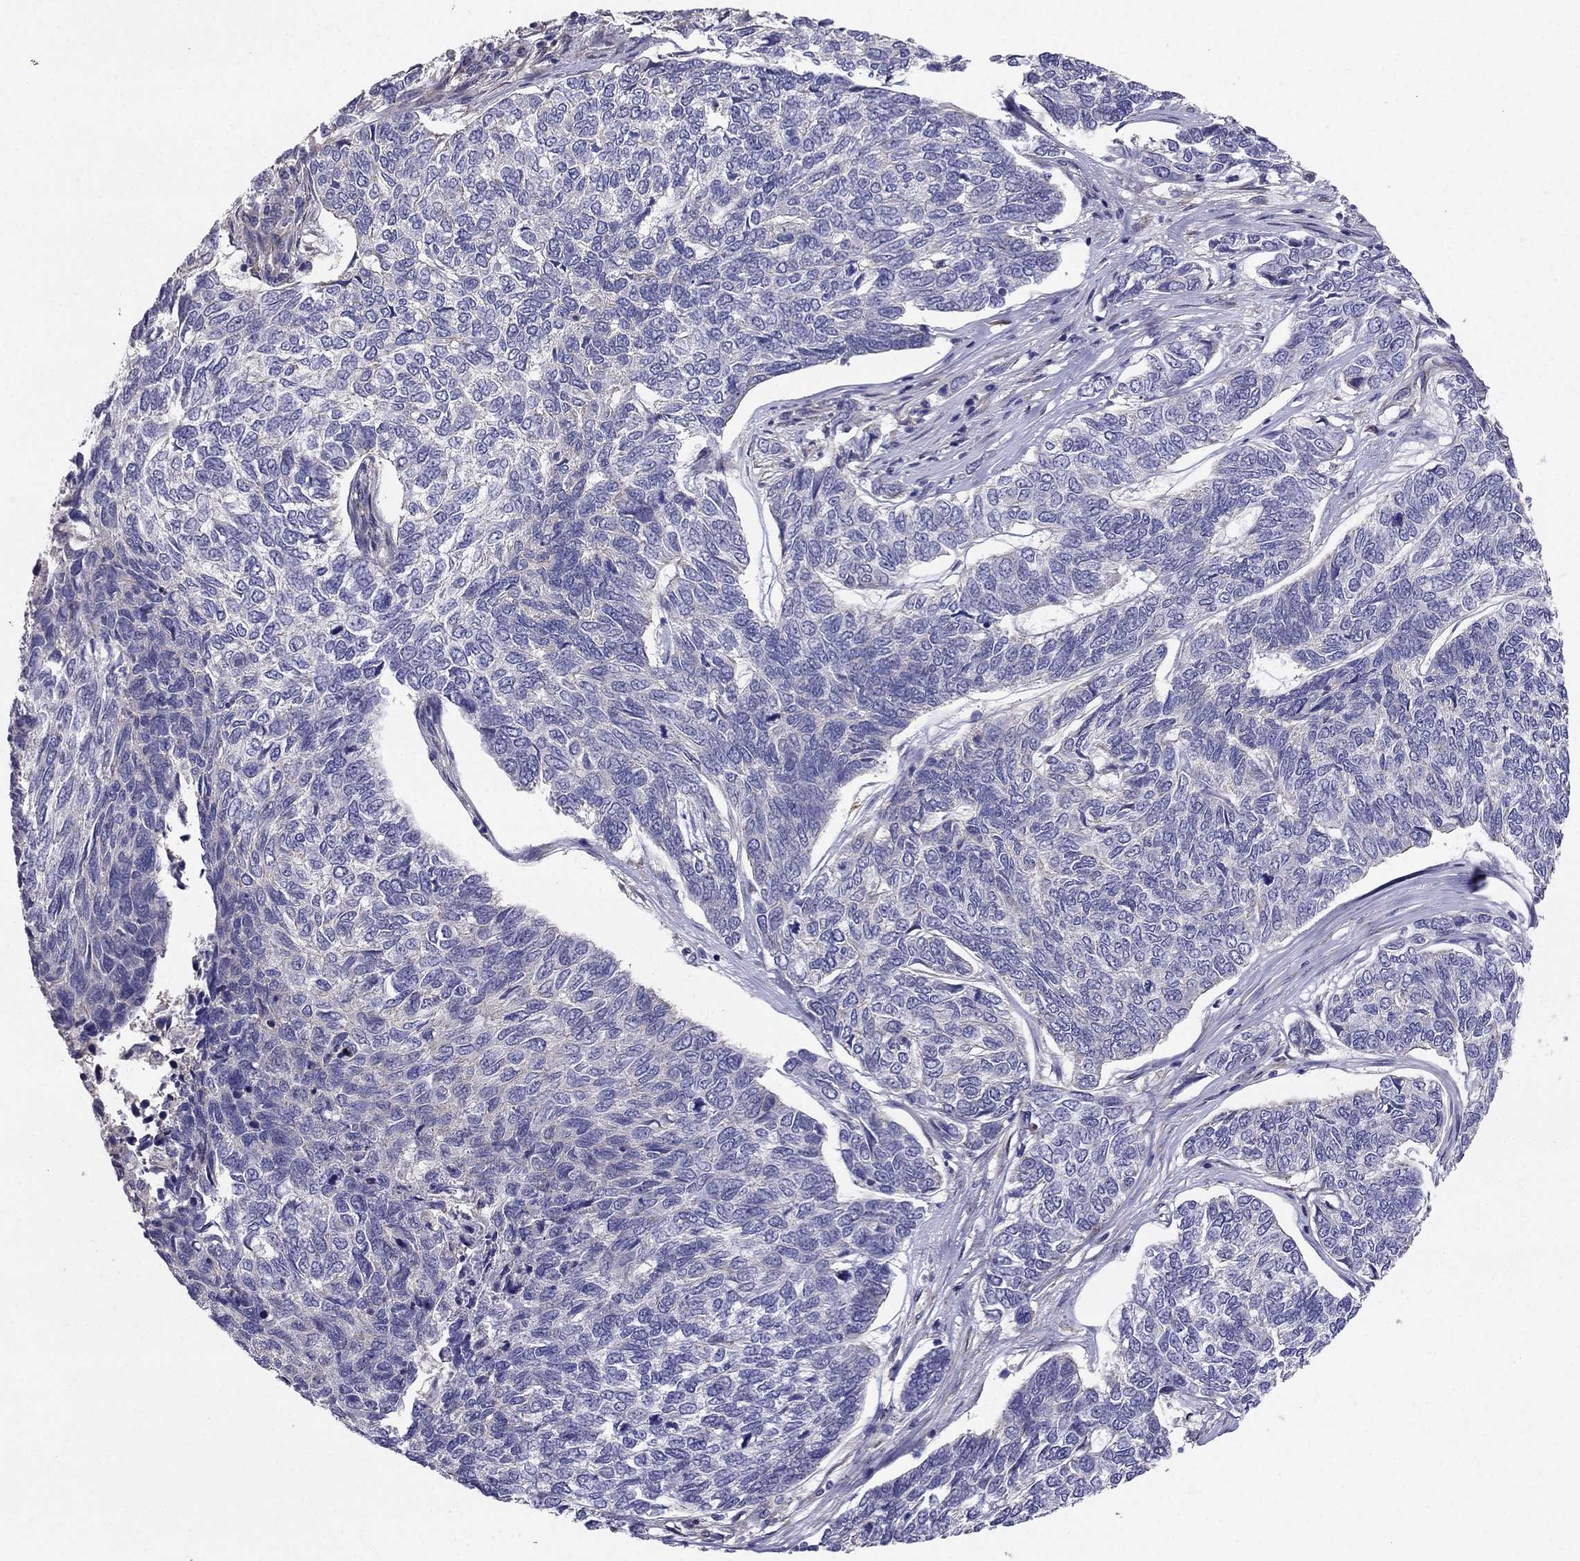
{"staining": {"intensity": "negative", "quantity": "none", "location": "none"}, "tissue": "skin cancer", "cell_type": "Tumor cells", "image_type": "cancer", "snomed": [{"axis": "morphology", "description": "Basal cell carcinoma"}, {"axis": "topography", "description": "Skin"}], "caption": "Immunohistochemical staining of human skin cancer (basal cell carcinoma) reveals no significant expression in tumor cells. (DAB (3,3'-diaminobenzidine) immunohistochemistry (IHC) with hematoxylin counter stain).", "gene": "ENOX1", "patient": {"sex": "female", "age": 65}}